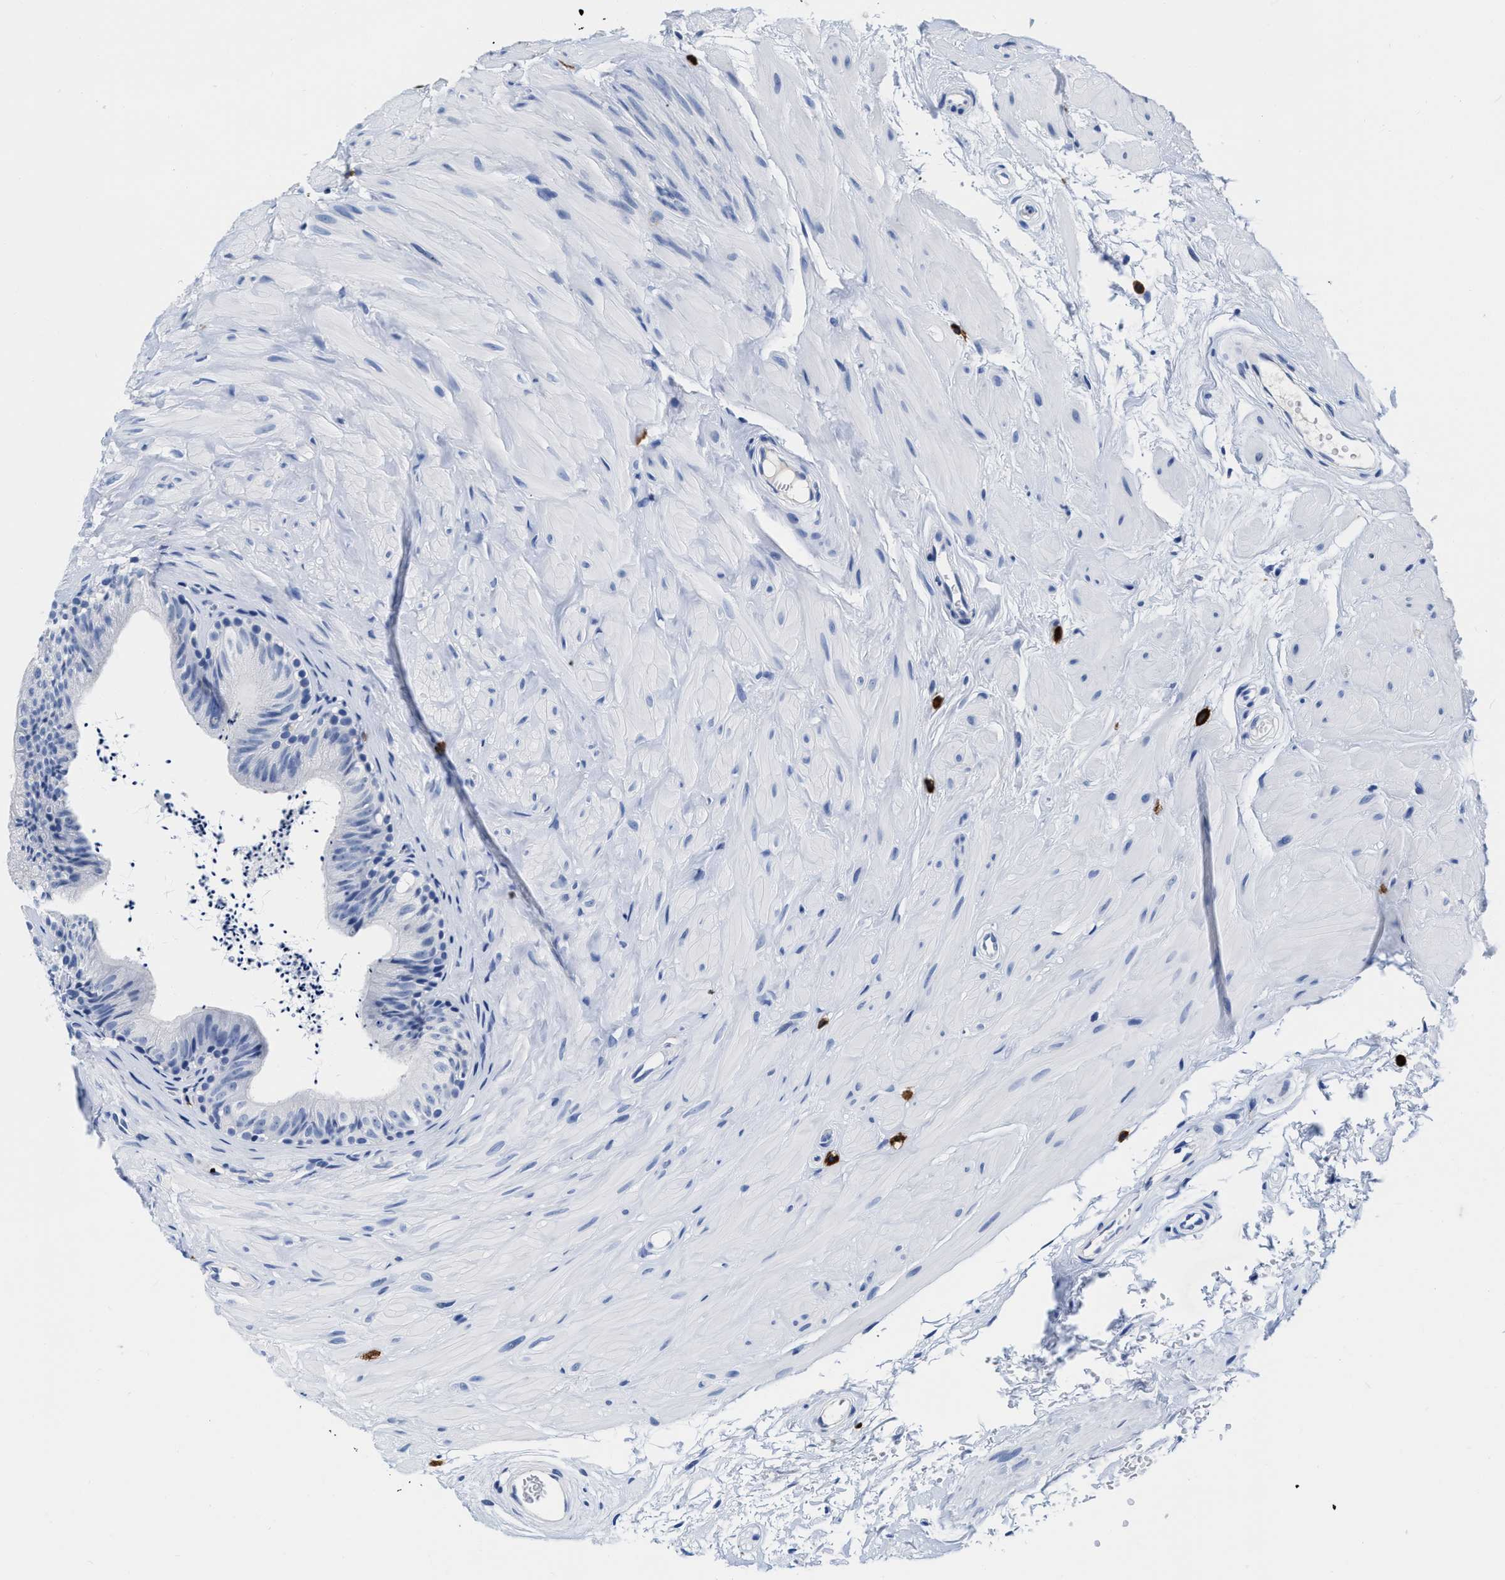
{"staining": {"intensity": "negative", "quantity": "none", "location": "none"}, "tissue": "epididymis", "cell_type": "Glandular cells", "image_type": "normal", "snomed": [{"axis": "morphology", "description": "Normal tissue, NOS"}, {"axis": "topography", "description": "Epididymis"}], "caption": "Human epididymis stained for a protein using IHC displays no staining in glandular cells.", "gene": "CER1", "patient": {"sex": "male", "age": 56}}